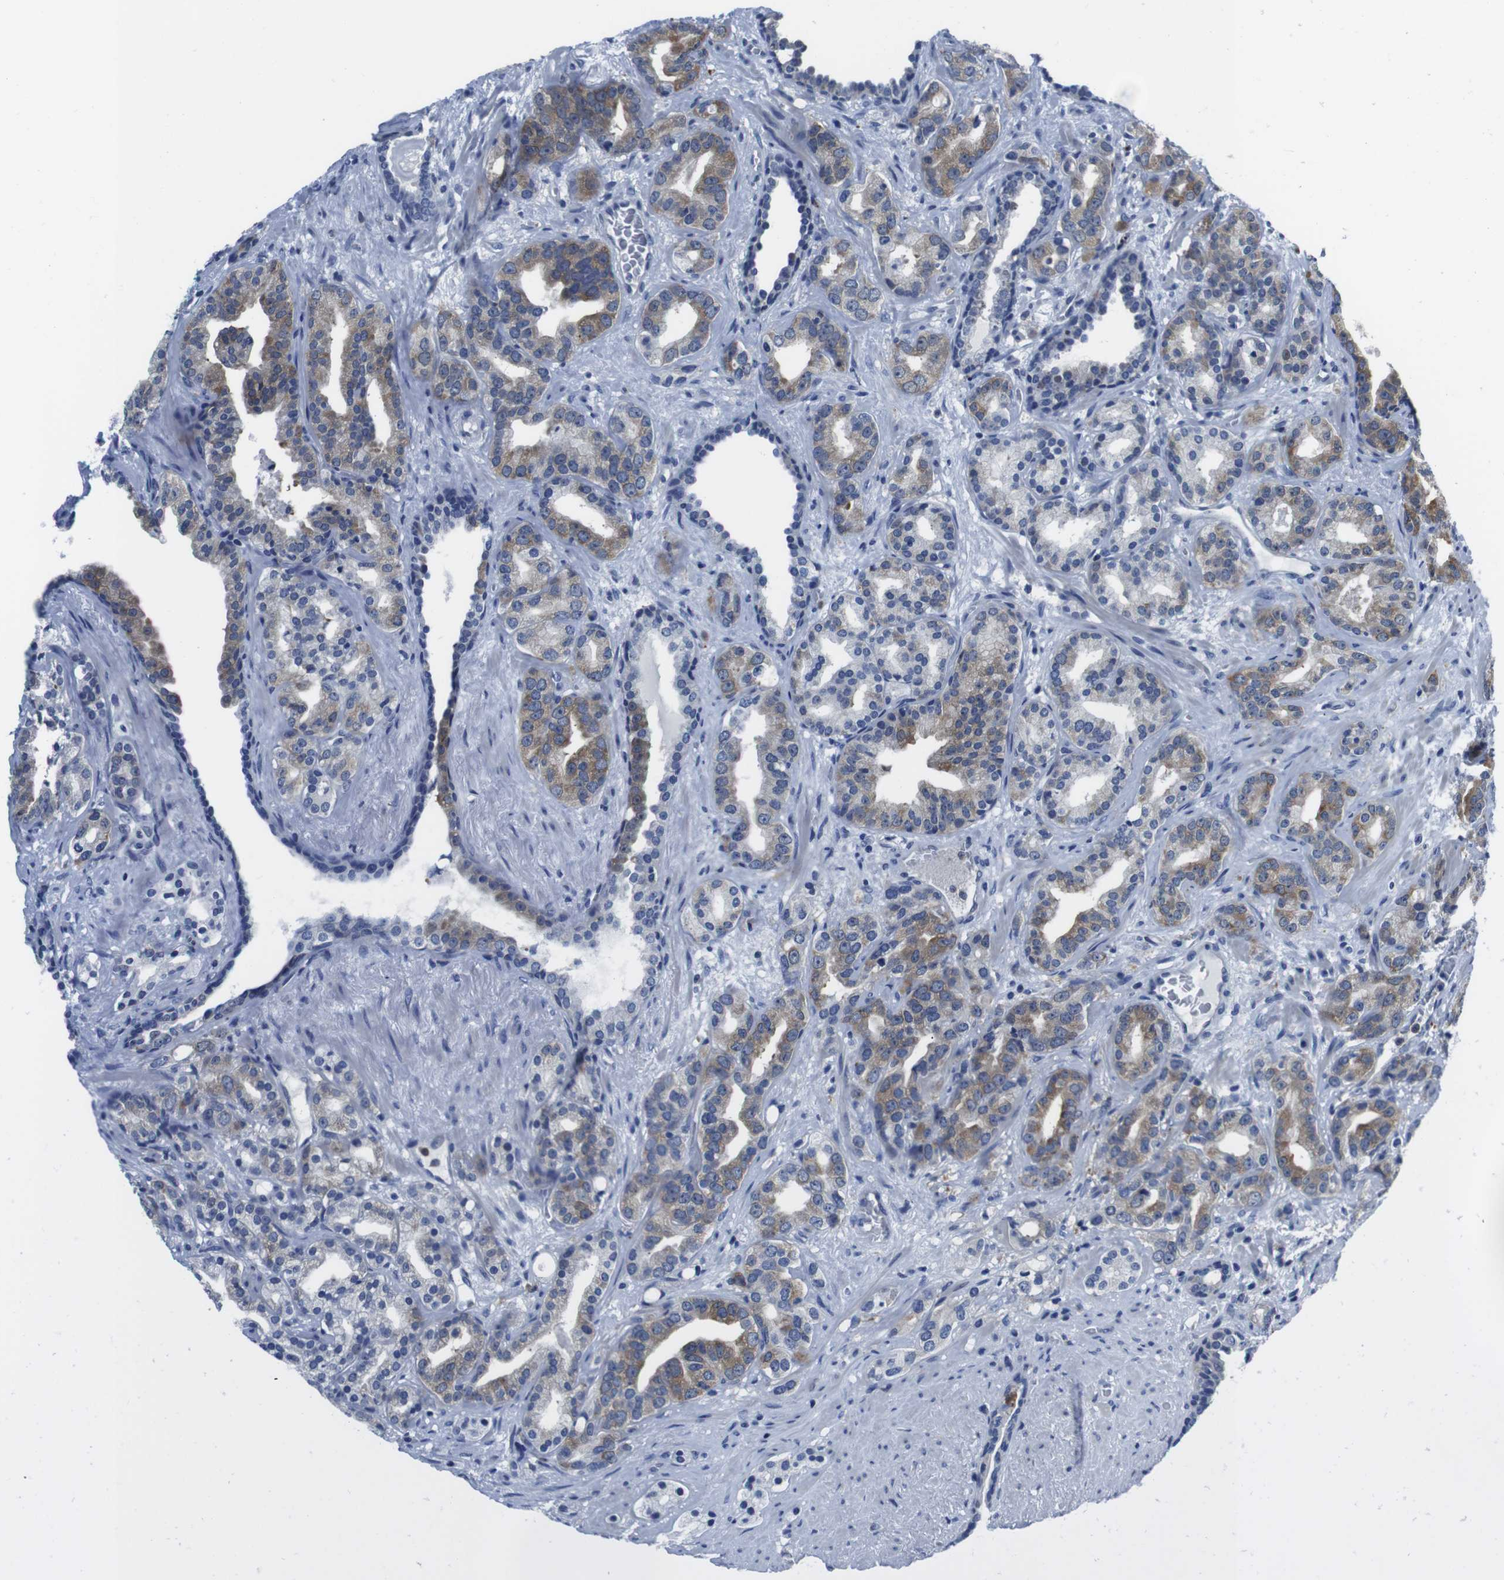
{"staining": {"intensity": "weak", "quantity": ">75%", "location": "cytoplasmic/membranous"}, "tissue": "prostate cancer", "cell_type": "Tumor cells", "image_type": "cancer", "snomed": [{"axis": "morphology", "description": "Adenocarcinoma, Low grade"}, {"axis": "topography", "description": "Prostate"}], "caption": "A high-resolution micrograph shows immunohistochemistry (IHC) staining of prostate cancer (adenocarcinoma (low-grade)), which demonstrates weak cytoplasmic/membranous expression in about >75% of tumor cells.", "gene": "EIF4A1", "patient": {"sex": "male", "age": 63}}